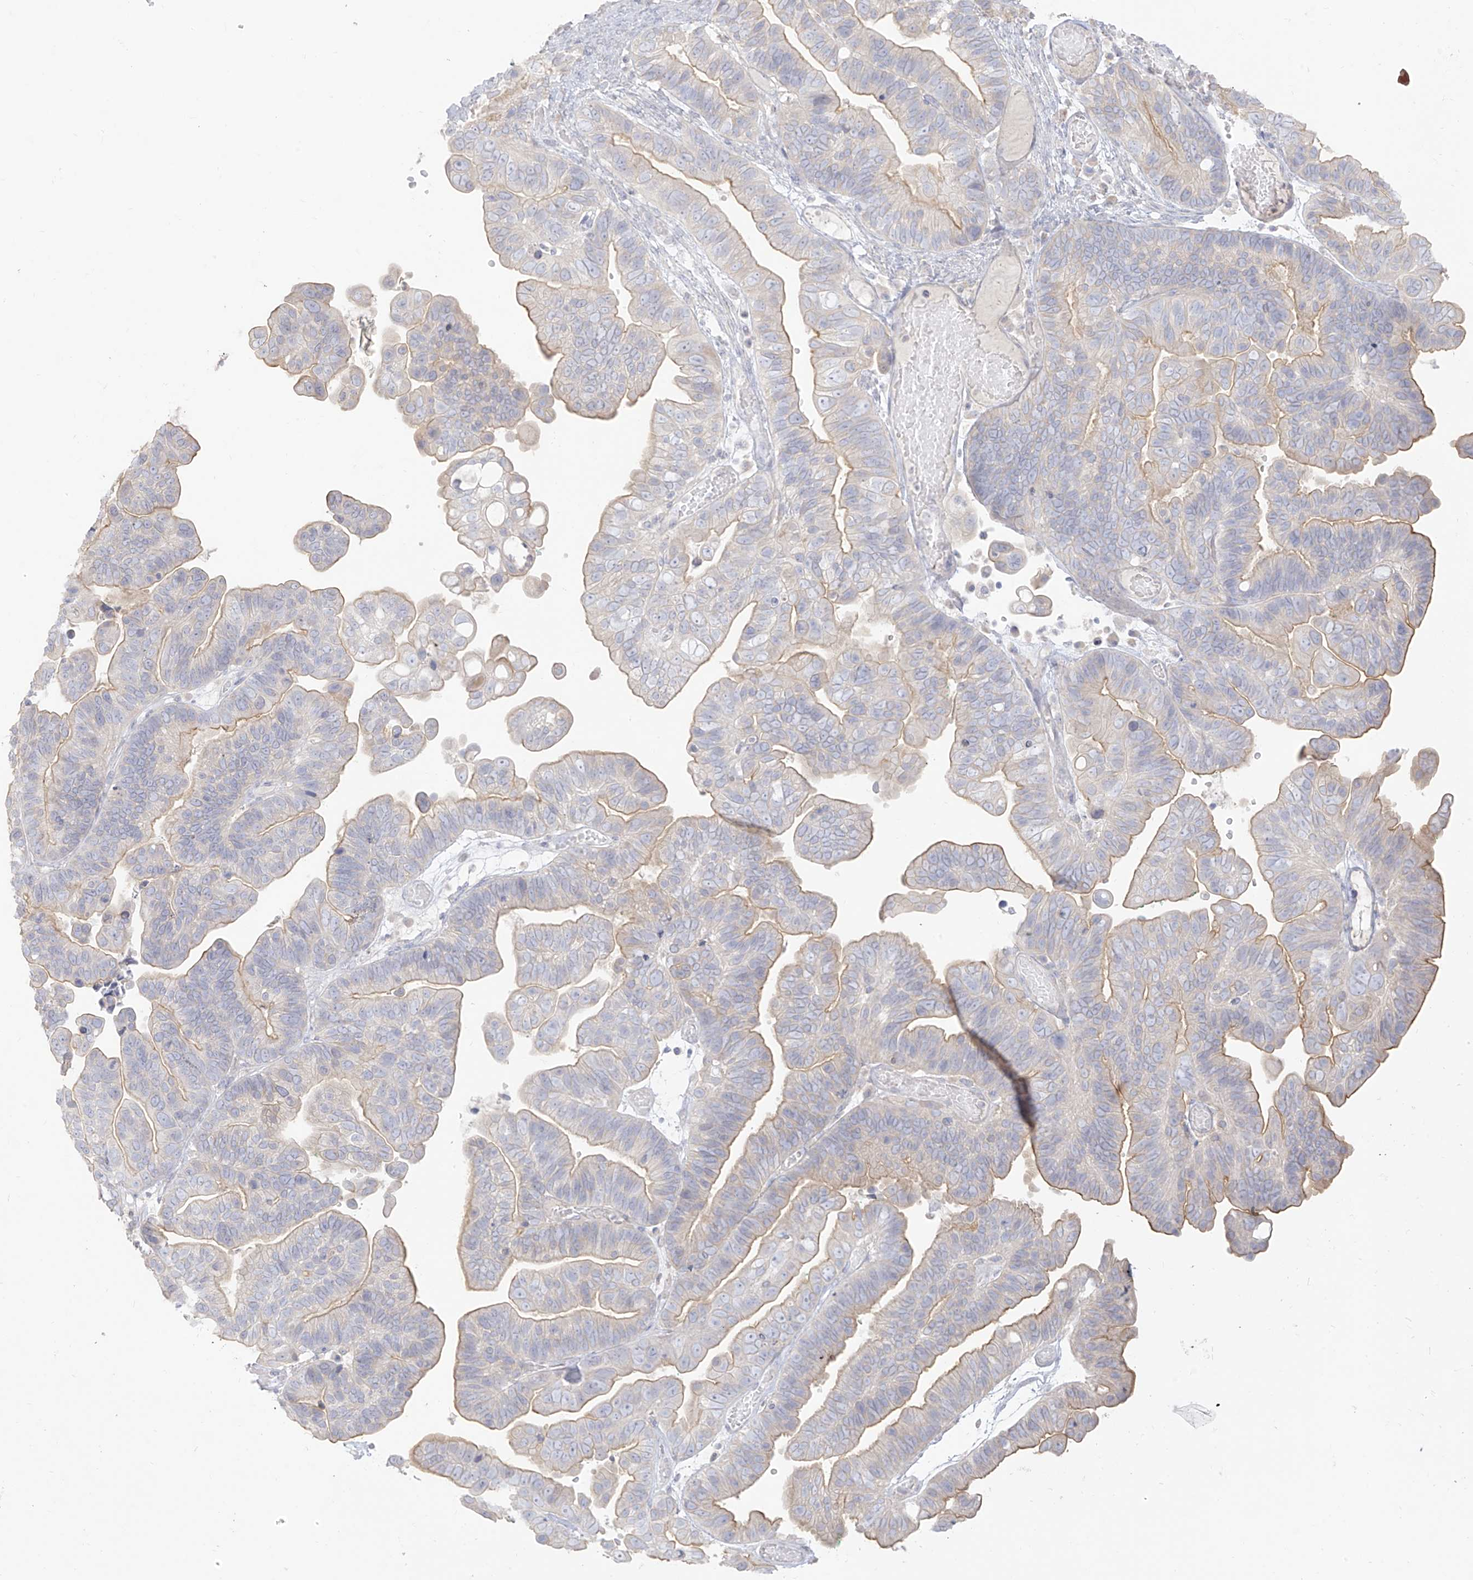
{"staining": {"intensity": "weak", "quantity": "25%-75%", "location": "cytoplasmic/membranous"}, "tissue": "ovarian cancer", "cell_type": "Tumor cells", "image_type": "cancer", "snomed": [{"axis": "morphology", "description": "Cystadenocarcinoma, serous, NOS"}, {"axis": "topography", "description": "Ovary"}], "caption": "Approximately 25%-75% of tumor cells in human ovarian cancer display weak cytoplasmic/membranous protein expression as visualized by brown immunohistochemical staining.", "gene": "ARHGEF40", "patient": {"sex": "female", "age": 56}}